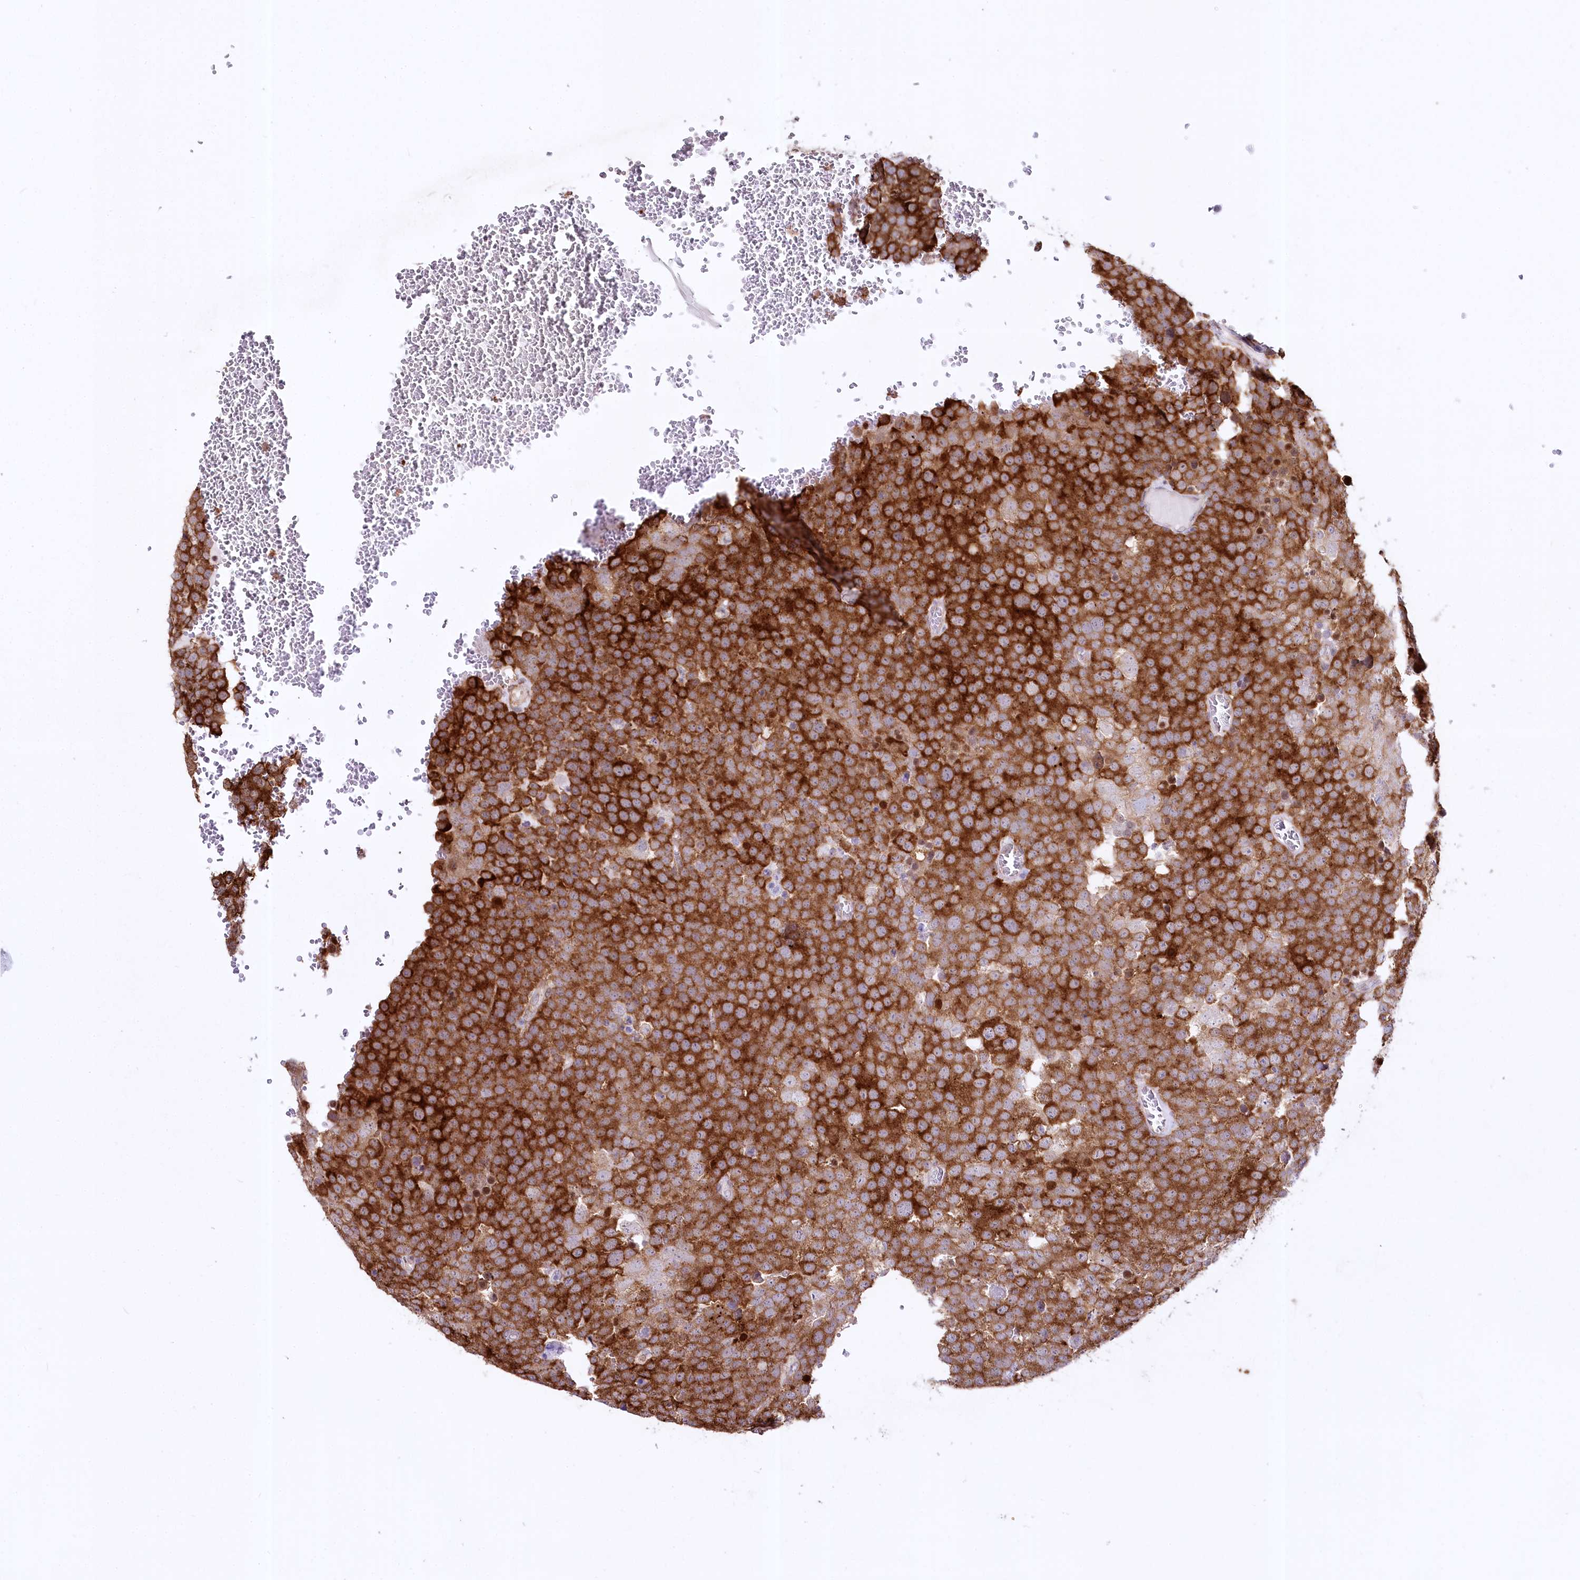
{"staining": {"intensity": "strong", "quantity": ">75%", "location": "cytoplasmic/membranous"}, "tissue": "testis cancer", "cell_type": "Tumor cells", "image_type": "cancer", "snomed": [{"axis": "morphology", "description": "Seminoma, NOS"}, {"axis": "topography", "description": "Testis"}], "caption": "Human seminoma (testis) stained with a protein marker demonstrates strong staining in tumor cells.", "gene": "YBX3", "patient": {"sex": "male", "age": 71}}